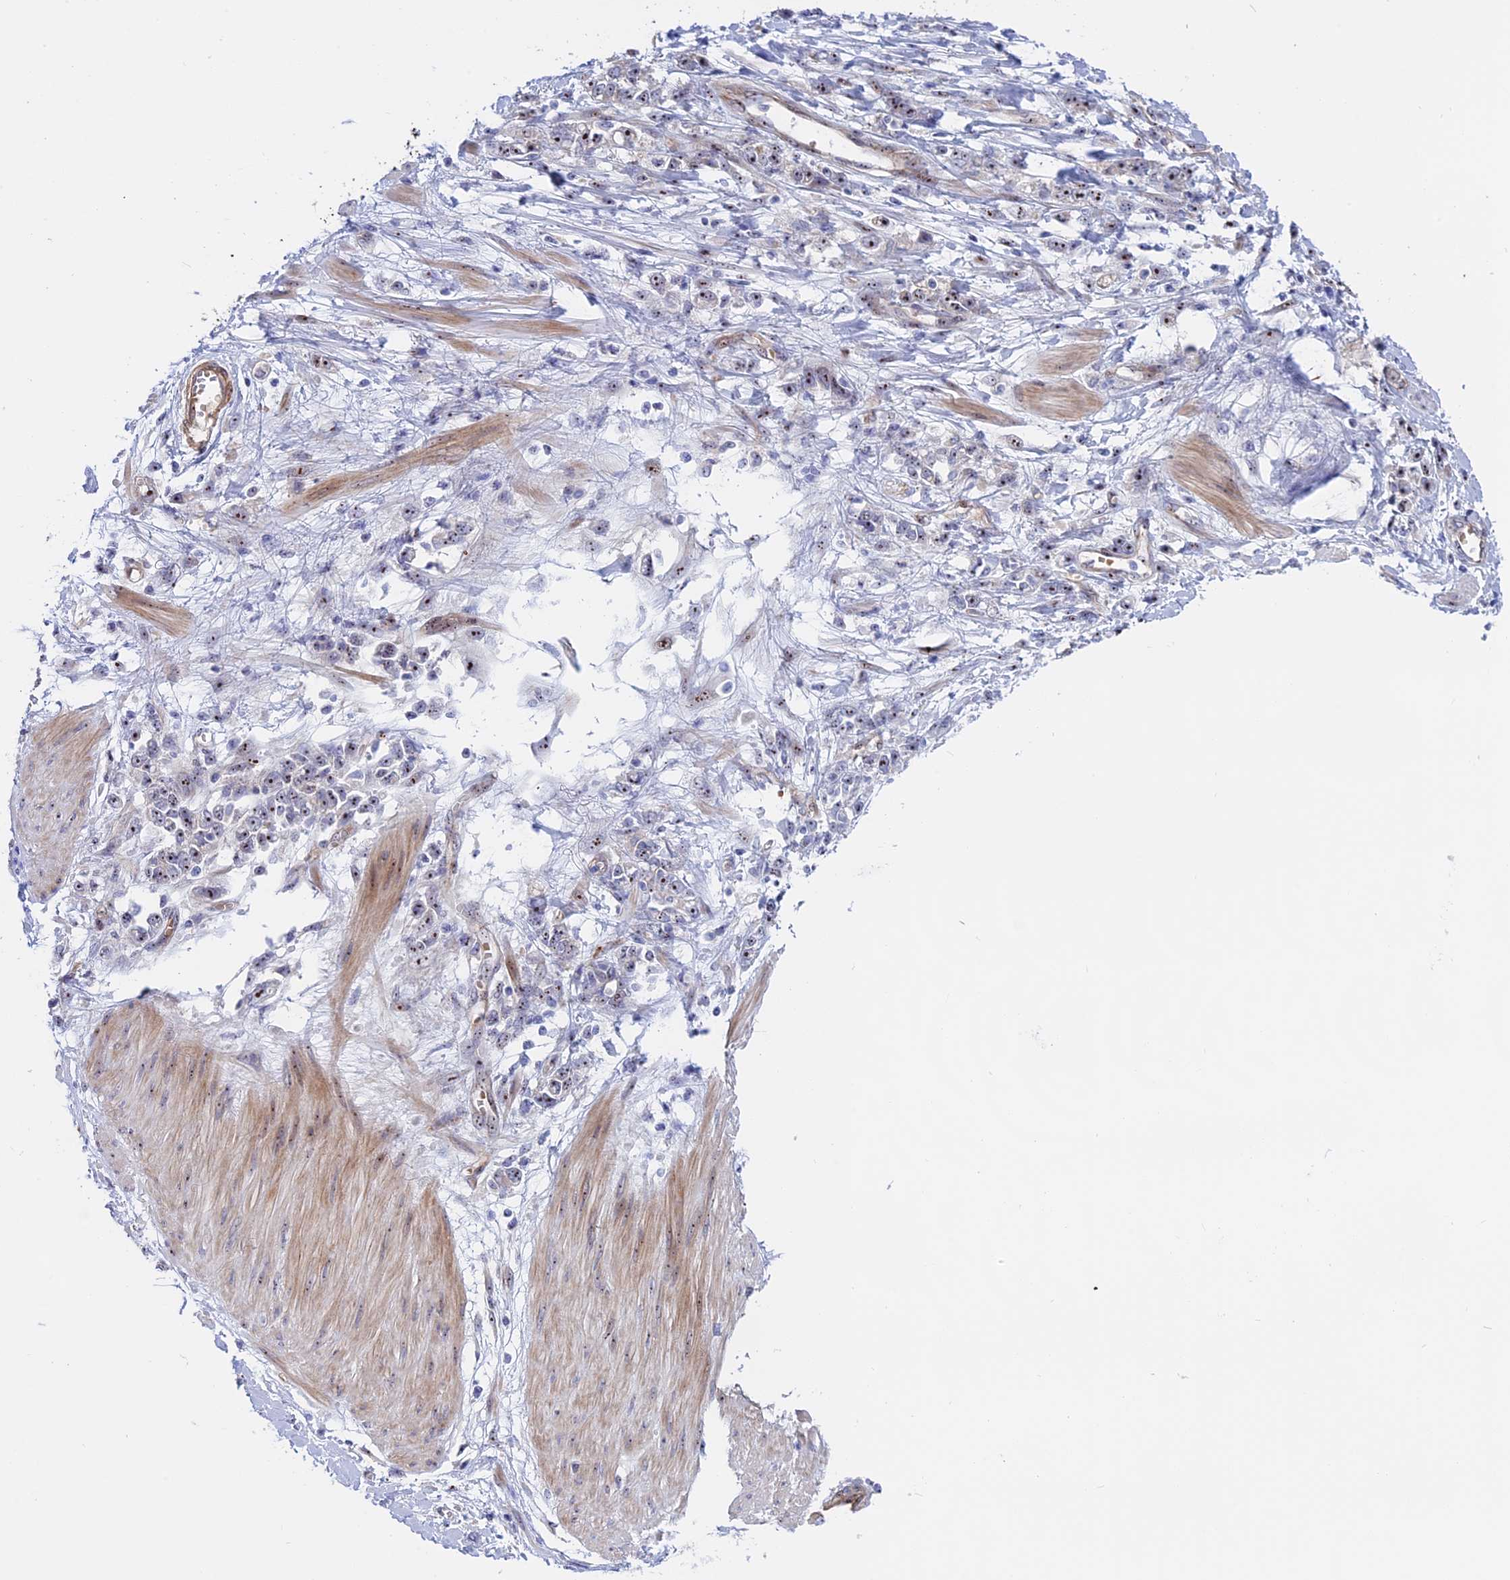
{"staining": {"intensity": "moderate", "quantity": "25%-75%", "location": "nuclear"}, "tissue": "stomach cancer", "cell_type": "Tumor cells", "image_type": "cancer", "snomed": [{"axis": "morphology", "description": "Adenocarcinoma, NOS"}, {"axis": "topography", "description": "Stomach"}], "caption": "Immunohistochemistry (IHC) of human stomach cancer (adenocarcinoma) demonstrates medium levels of moderate nuclear staining in approximately 25%-75% of tumor cells.", "gene": "DBNDD1", "patient": {"sex": "female", "age": 76}}